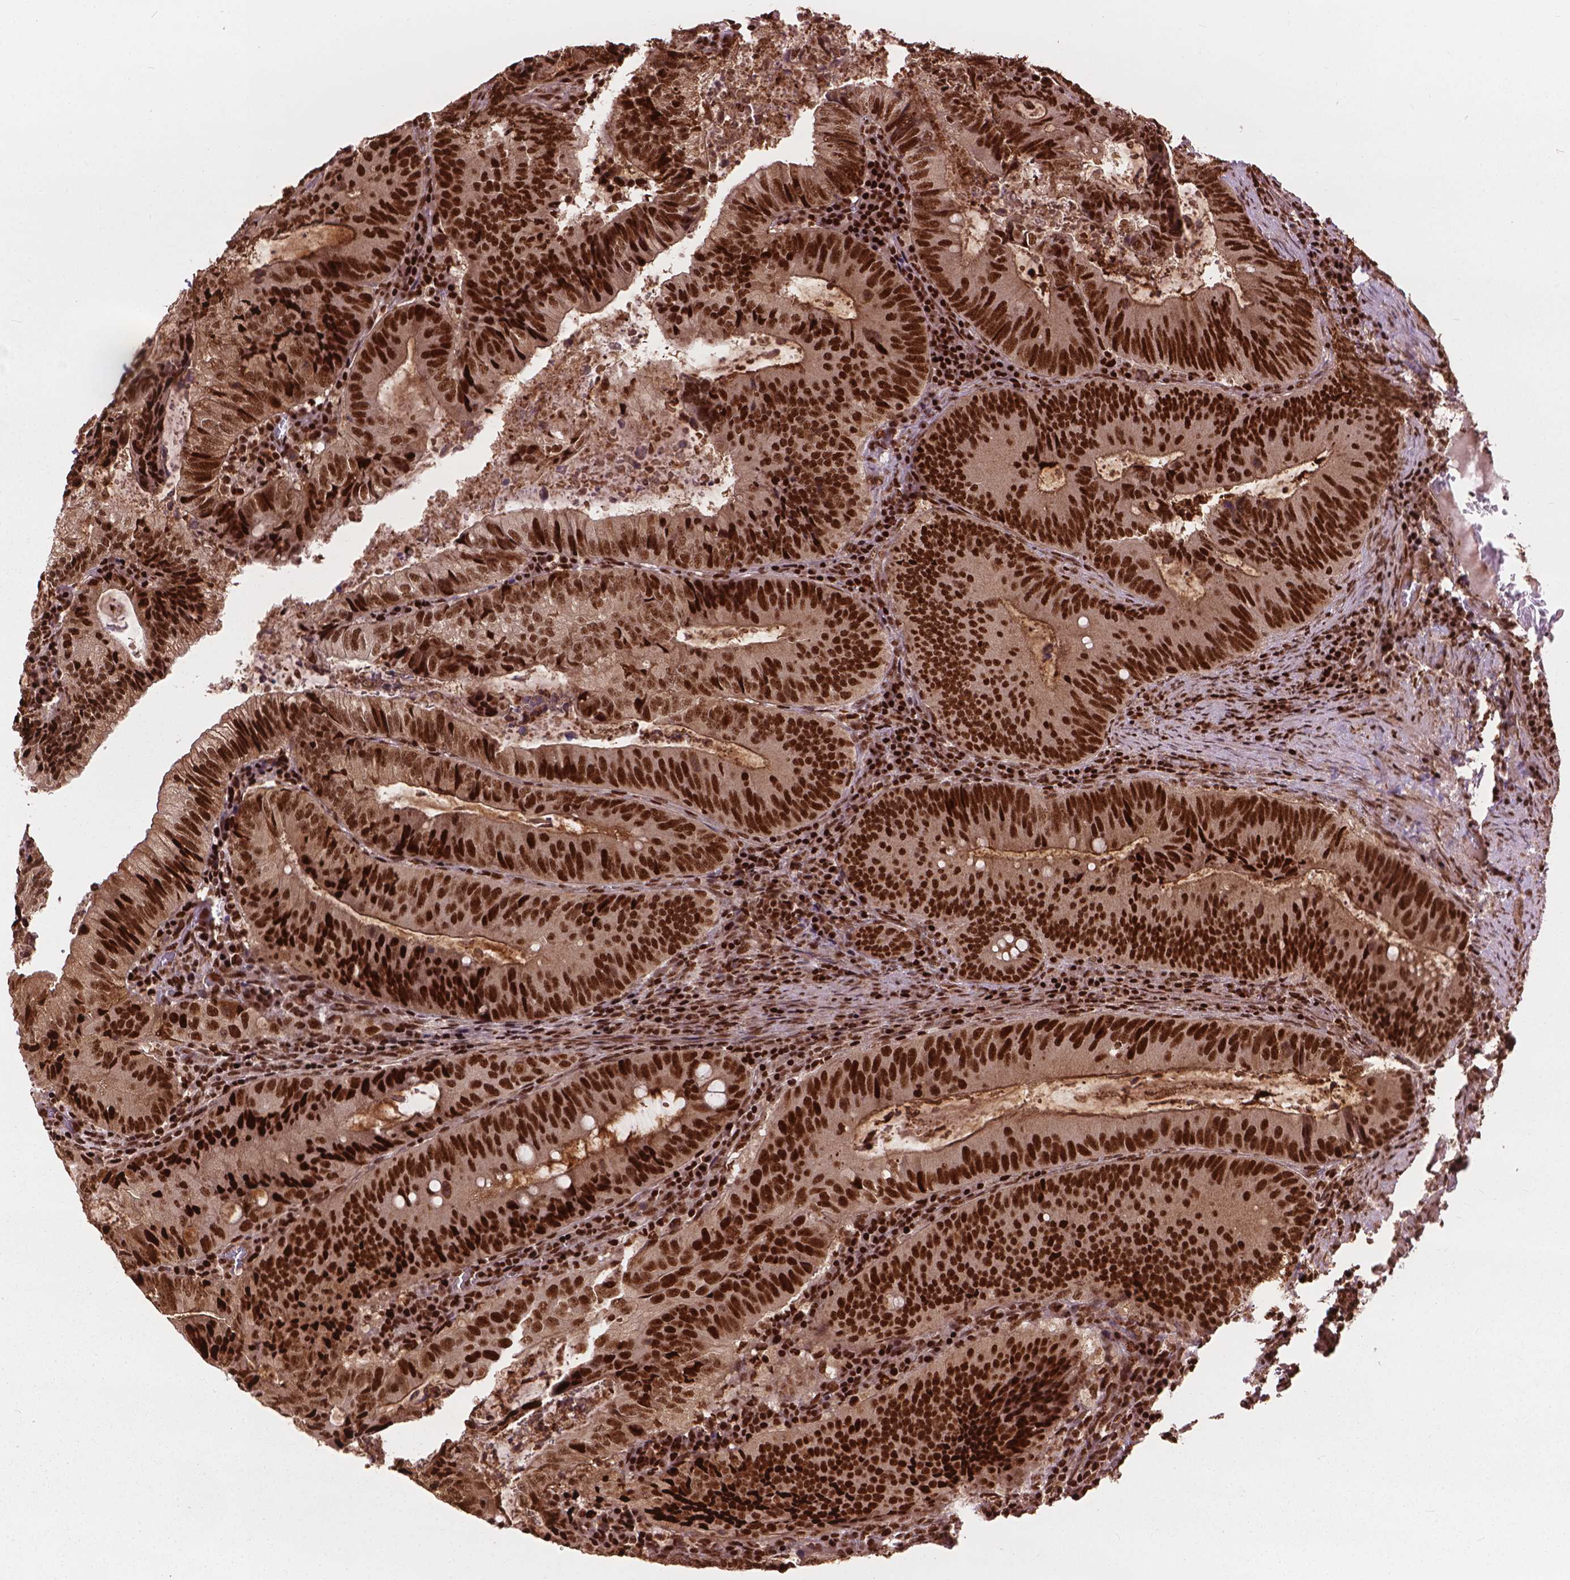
{"staining": {"intensity": "strong", "quantity": ">75%", "location": "nuclear"}, "tissue": "colorectal cancer", "cell_type": "Tumor cells", "image_type": "cancer", "snomed": [{"axis": "morphology", "description": "Adenocarcinoma, NOS"}, {"axis": "topography", "description": "Colon"}], "caption": "Colorectal cancer stained for a protein shows strong nuclear positivity in tumor cells. The staining was performed using DAB (3,3'-diaminobenzidine), with brown indicating positive protein expression. Nuclei are stained blue with hematoxylin.", "gene": "ANP32B", "patient": {"sex": "male", "age": 67}}